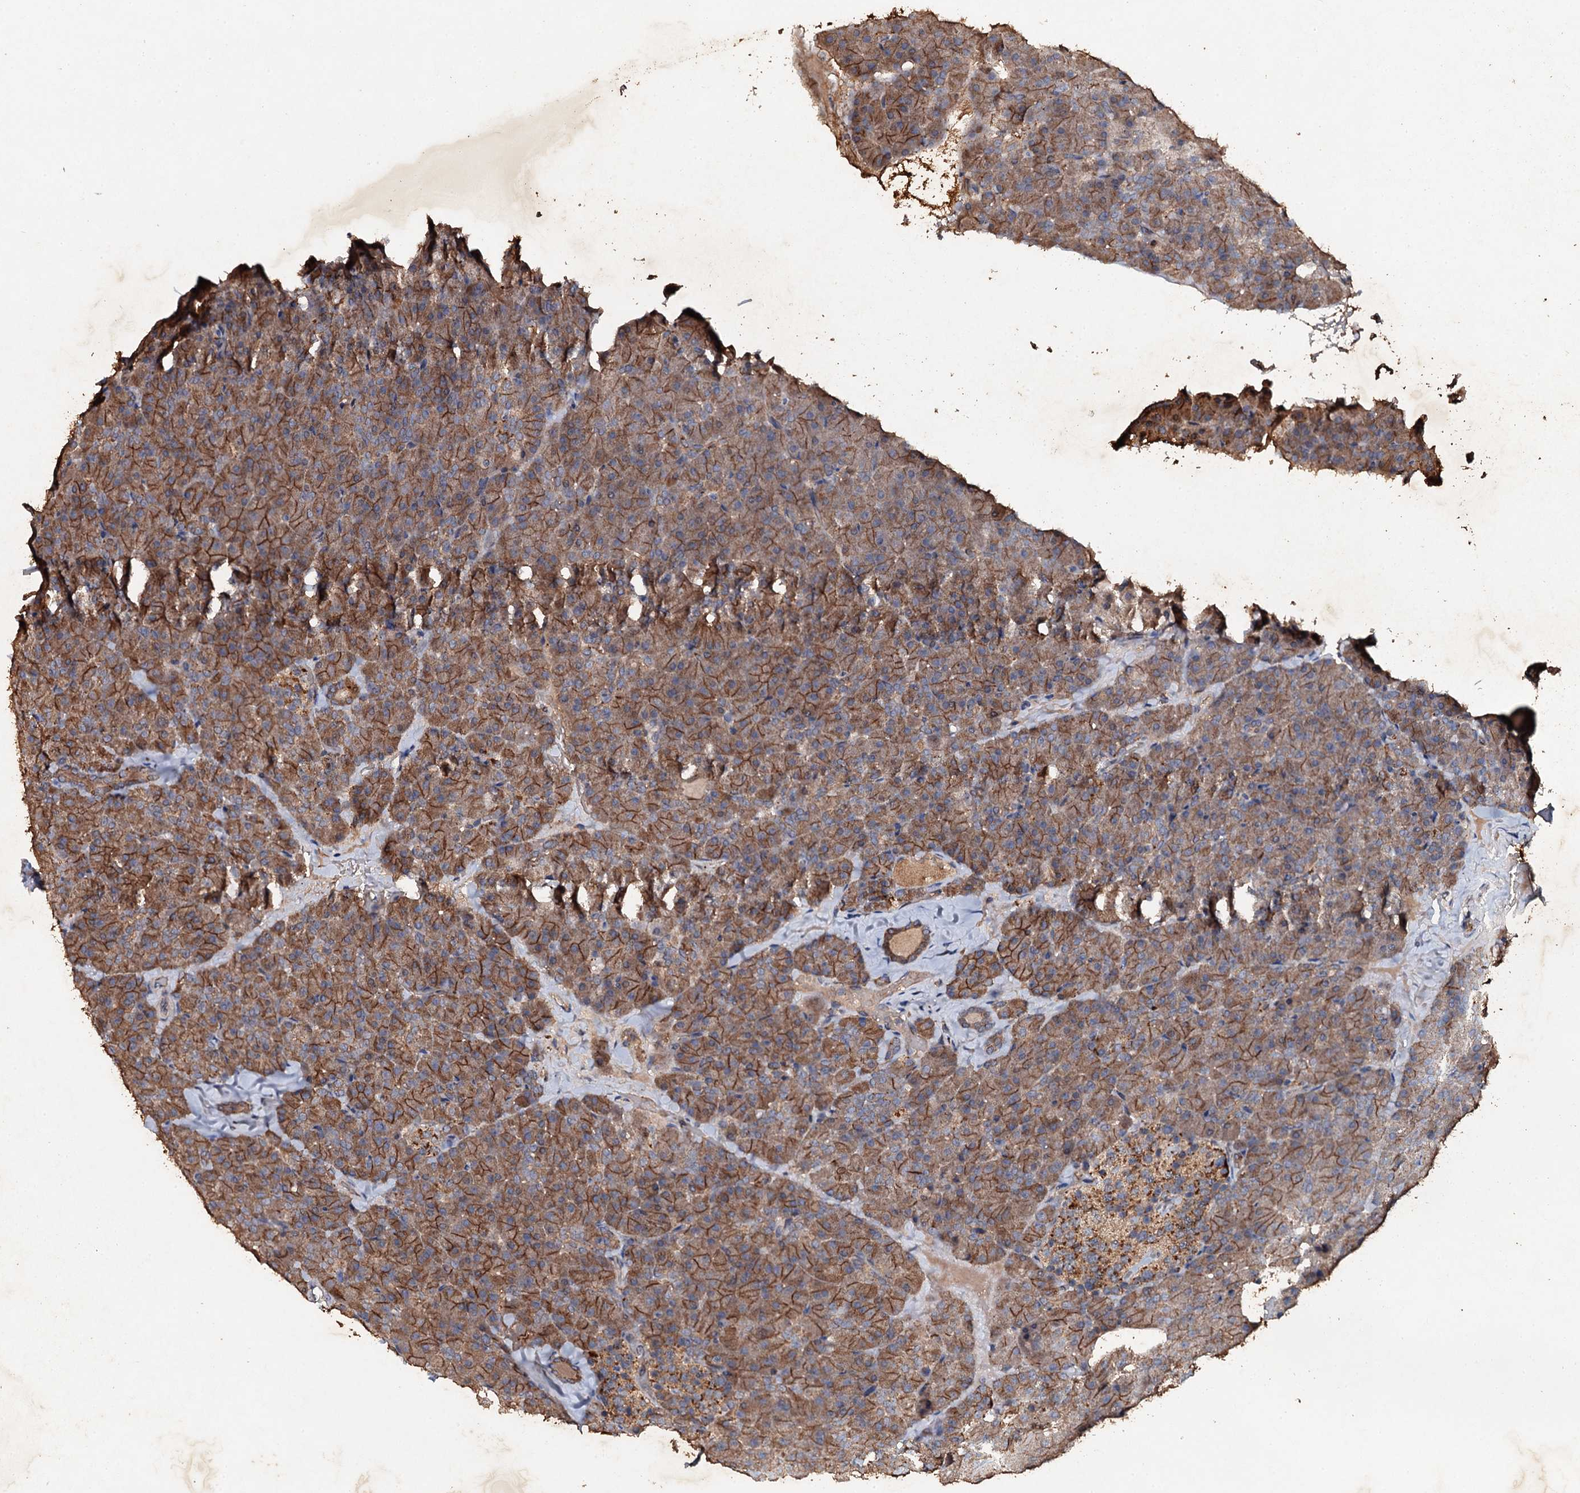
{"staining": {"intensity": "moderate", "quantity": ">75%", "location": "cytoplasmic/membranous"}, "tissue": "pancreas", "cell_type": "Exocrine glandular cells", "image_type": "normal", "snomed": [{"axis": "morphology", "description": "Normal tissue, NOS"}, {"axis": "topography", "description": "Pancreas"}], "caption": "Brown immunohistochemical staining in normal human pancreas reveals moderate cytoplasmic/membranous positivity in about >75% of exocrine glandular cells.", "gene": "ADAMTS10", "patient": {"sex": "male", "age": 36}}